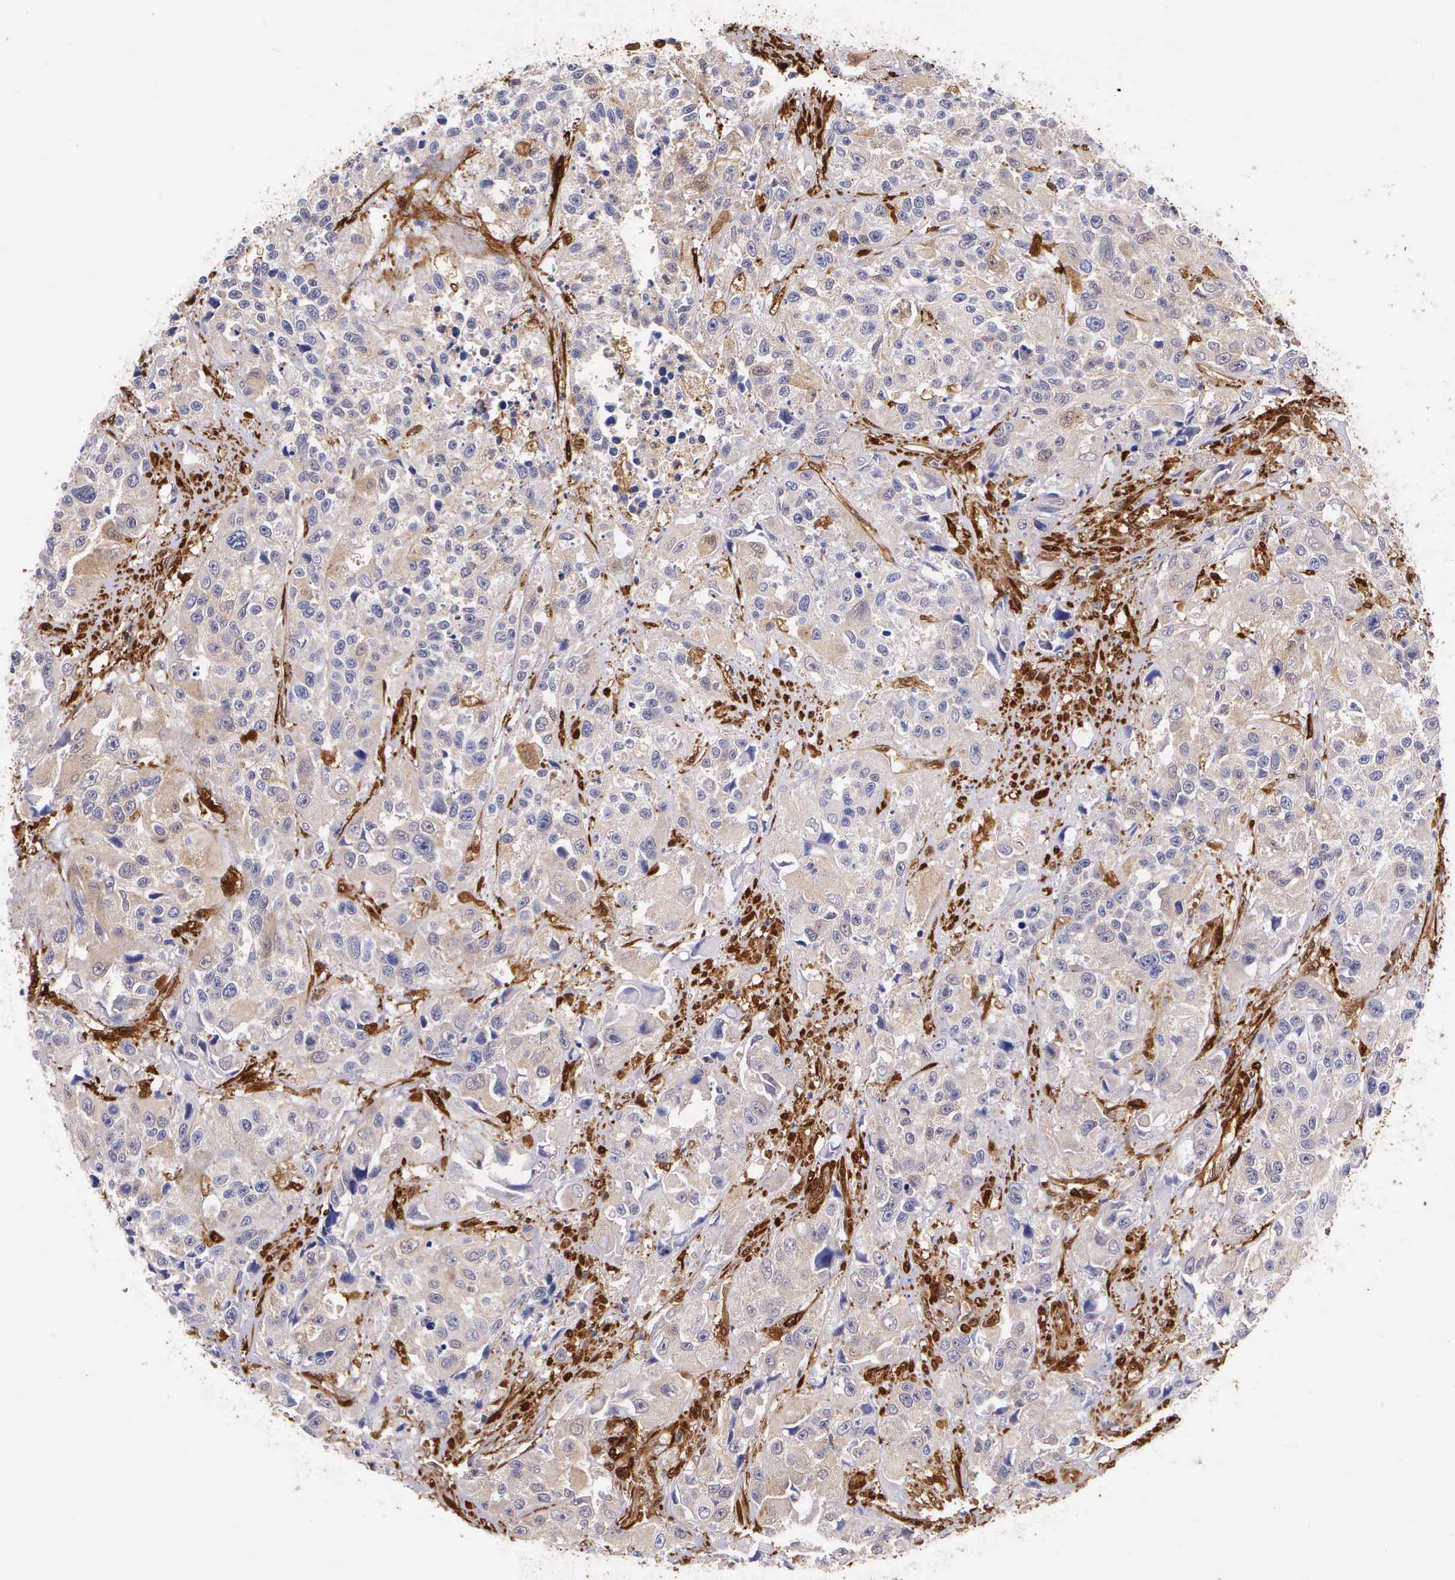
{"staining": {"intensity": "negative", "quantity": "none", "location": "none"}, "tissue": "urothelial cancer", "cell_type": "Tumor cells", "image_type": "cancer", "snomed": [{"axis": "morphology", "description": "Urothelial carcinoma, High grade"}, {"axis": "topography", "description": "Urinary bladder"}], "caption": "Urothelial cancer was stained to show a protein in brown. There is no significant positivity in tumor cells. The staining is performed using DAB (3,3'-diaminobenzidine) brown chromogen with nuclei counter-stained in using hematoxylin.", "gene": "LGALS1", "patient": {"sex": "female", "age": 81}}